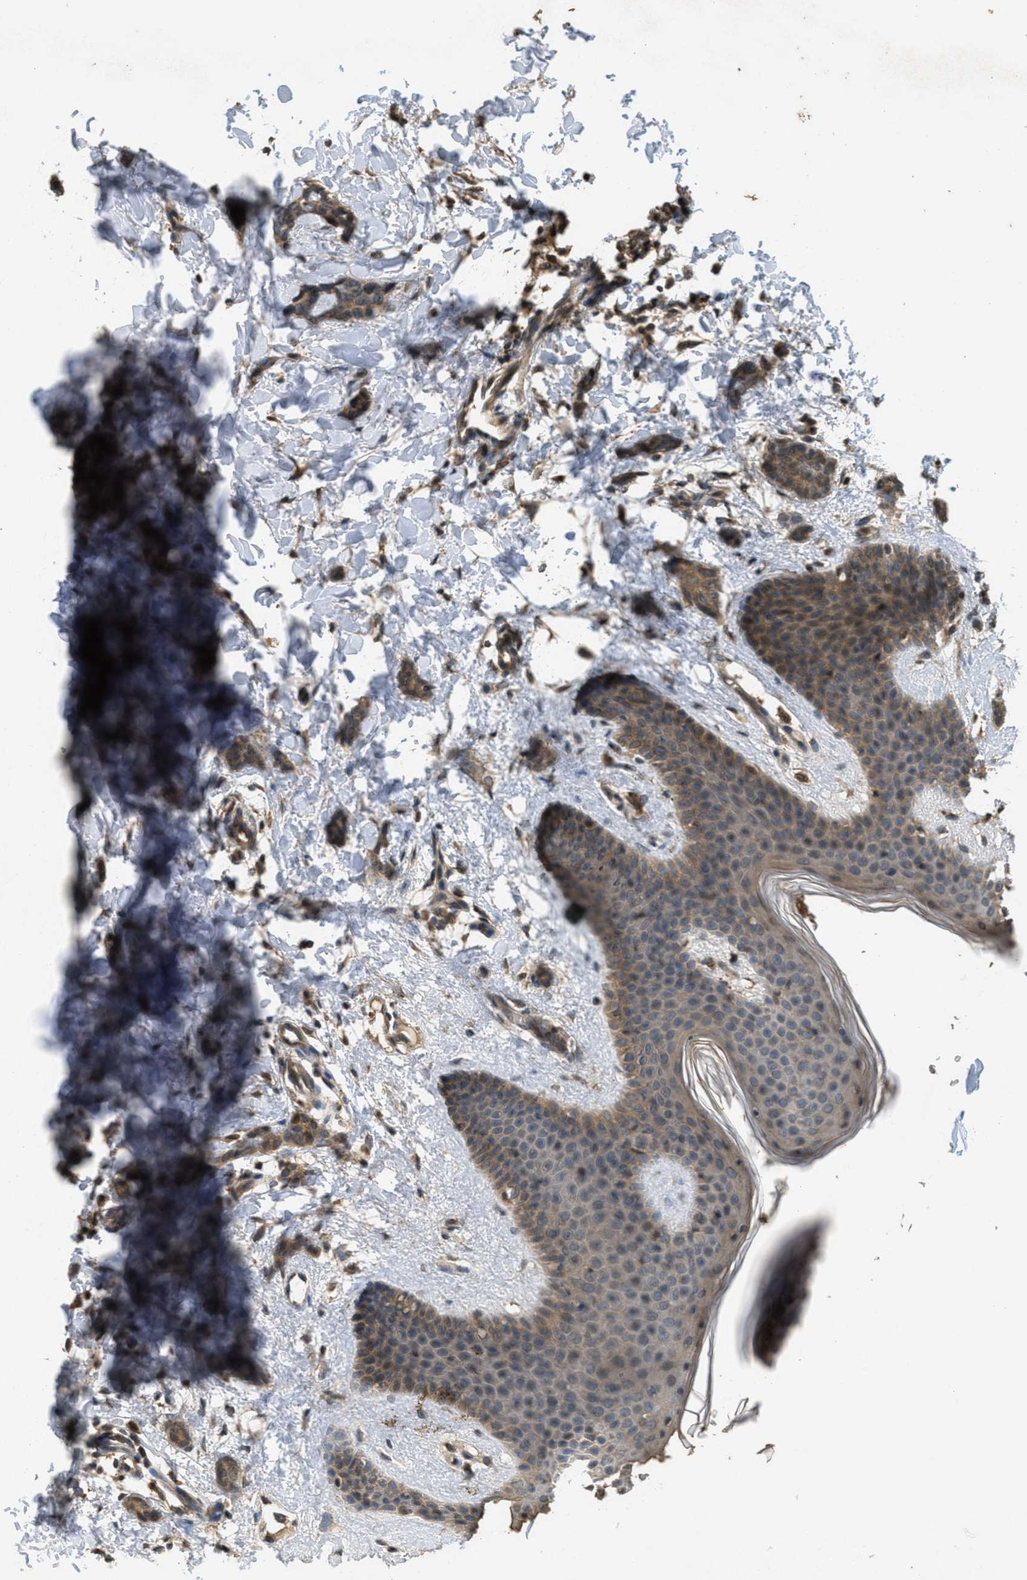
{"staining": {"intensity": "moderate", "quantity": ">75%", "location": "cytoplasmic/membranous"}, "tissue": "breast cancer", "cell_type": "Tumor cells", "image_type": "cancer", "snomed": [{"axis": "morphology", "description": "Lobular carcinoma"}, {"axis": "topography", "description": "Skin"}, {"axis": "topography", "description": "Breast"}], "caption": "This histopathology image exhibits immunohistochemistry (IHC) staining of human lobular carcinoma (breast), with medium moderate cytoplasmic/membranous staining in about >75% of tumor cells.", "gene": "ATG7", "patient": {"sex": "female", "age": 46}}